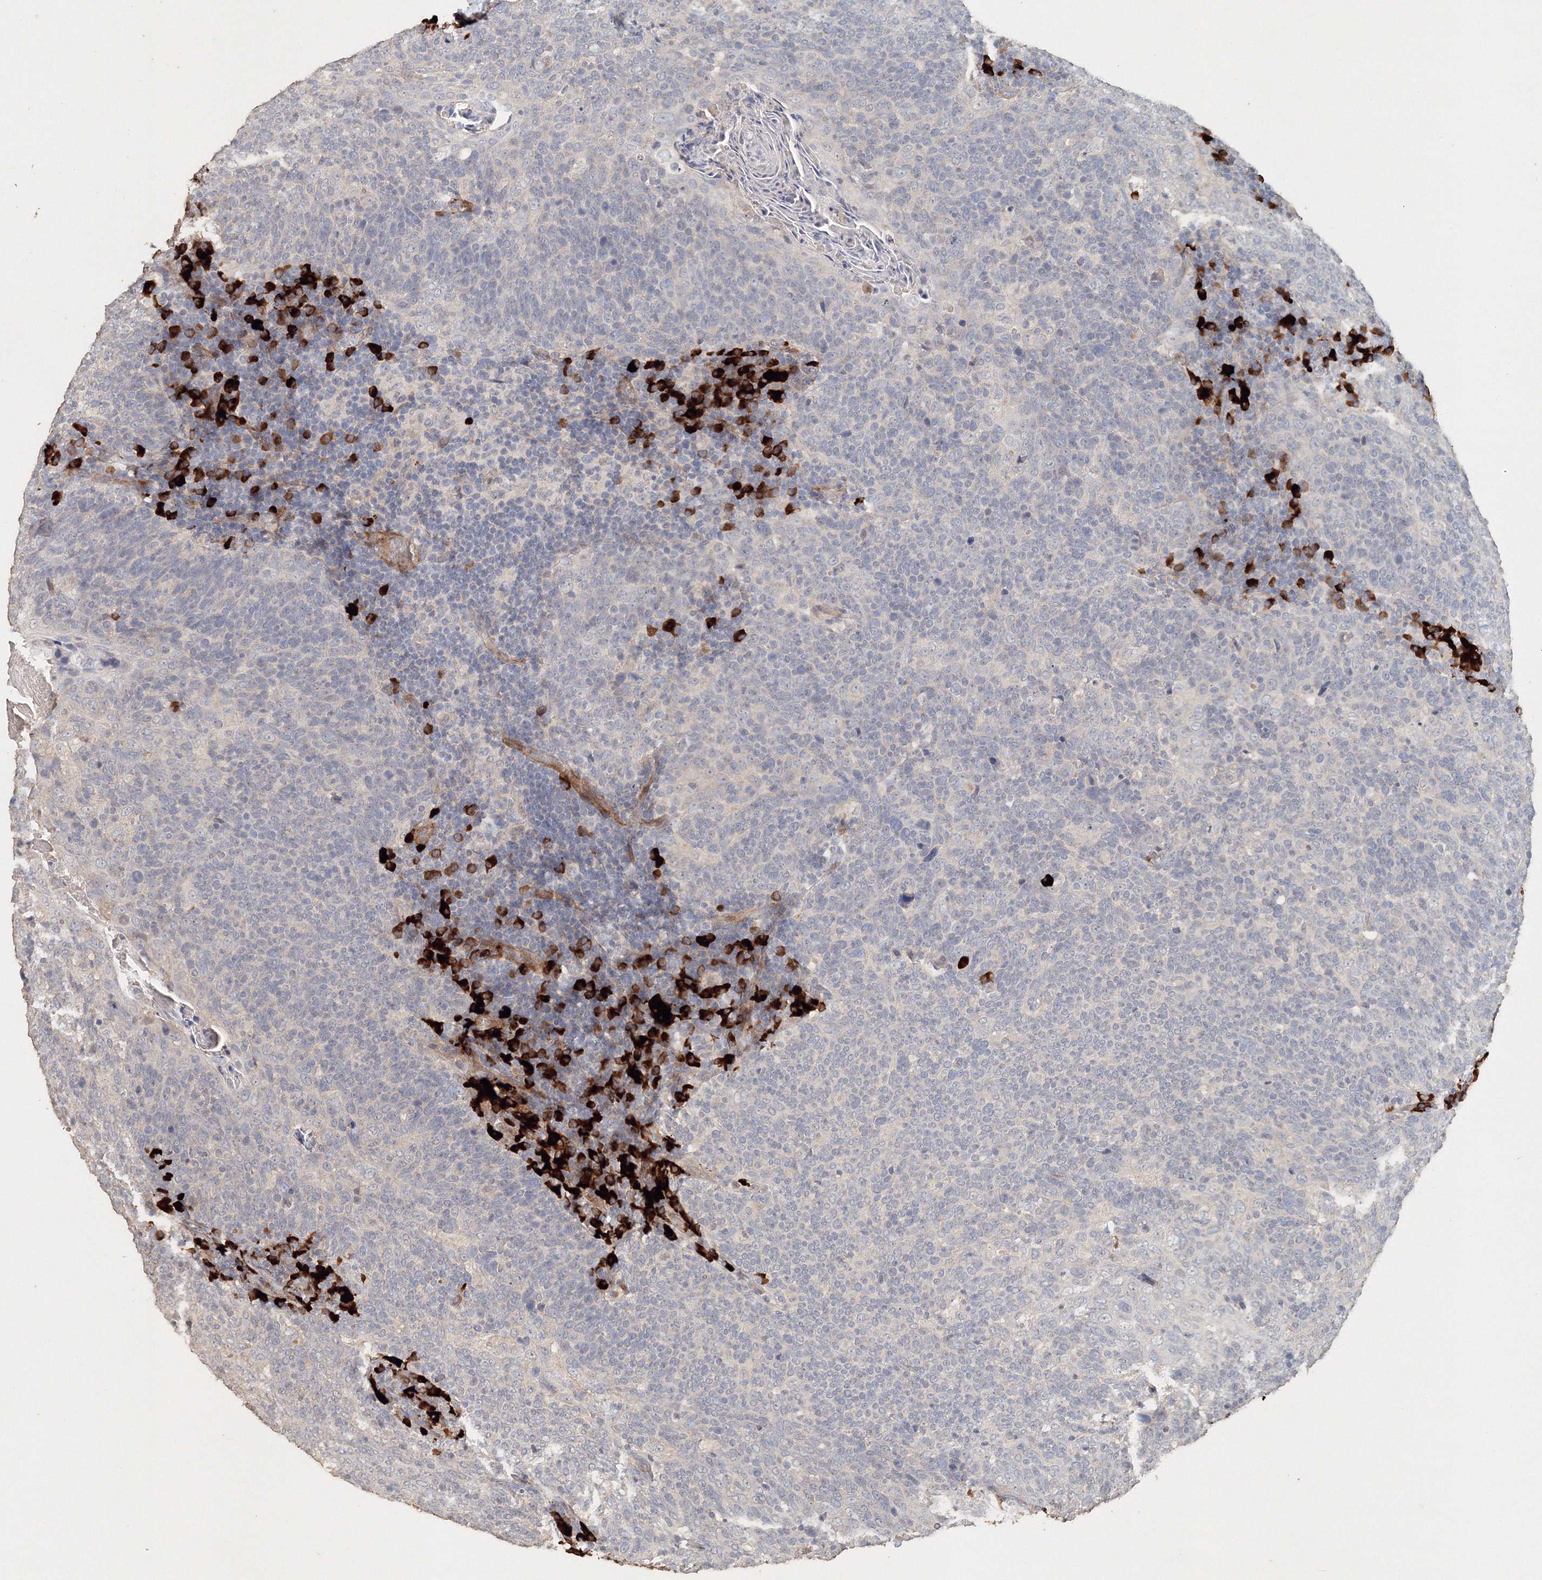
{"staining": {"intensity": "negative", "quantity": "none", "location": "none"}, "tissue": "head and neck cancer", "cell_type": "Tumor cells", "image_type": "cancer", "snomed": [{"axis": "morphology", "description": "Squamous cell carcinoma, NOS"}, {"axis": "morphology", "description": "Squamous cell carcinoma, metastatic, NOS"}, {"axis": "topography", "description": "Lymph node"}, {"axis": "topography", "description": "Head-Neck"}], "caption": "Image shows no significant protein staining in tumor cells of head and neck cancer.", "gene": "NALF2", "patient": {"sex": "male", "age": 62}}